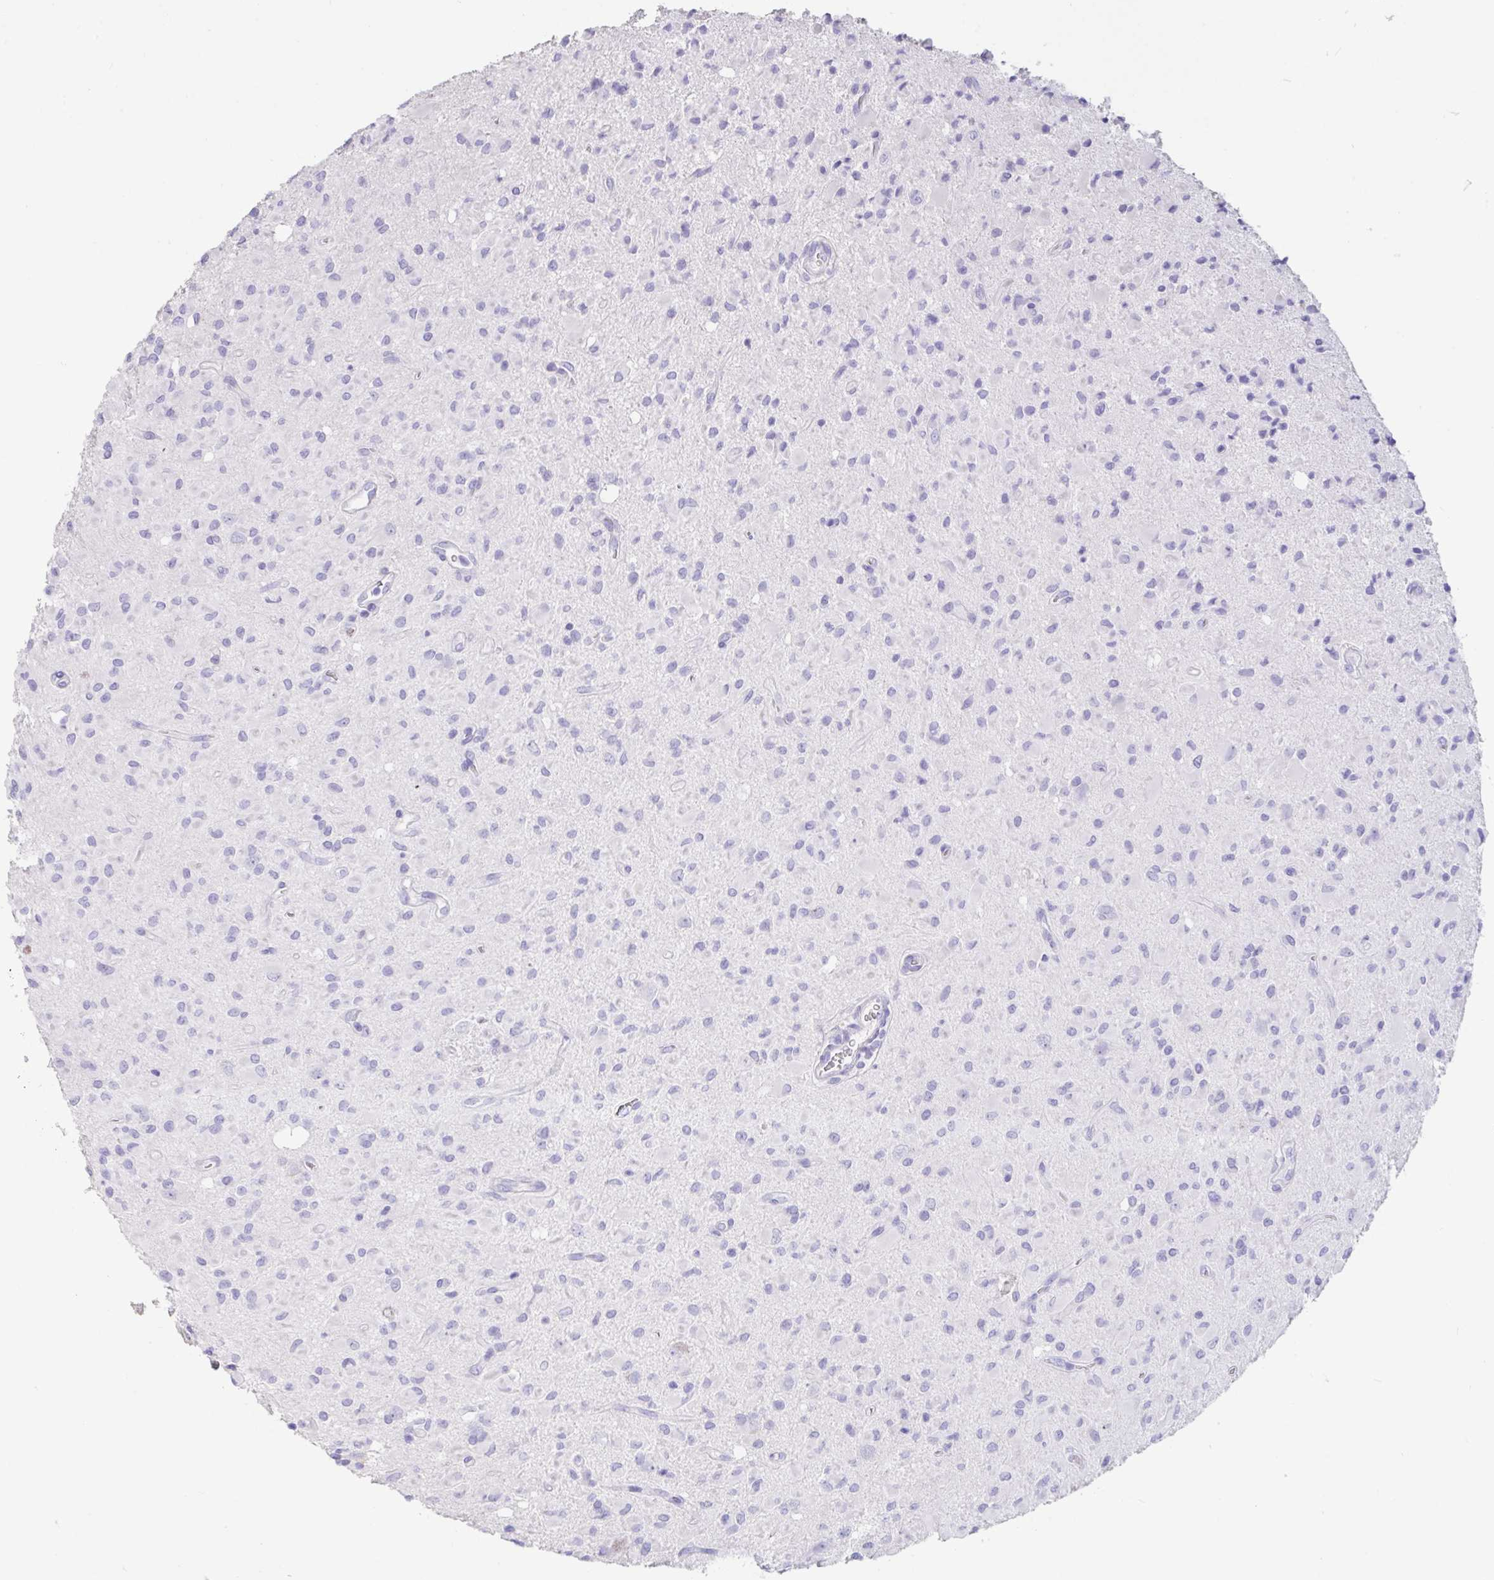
{"staining": {"intensity": "negative", "quantity": "none", "location": "none"}, "tissue": "glioma", "cell_type": "Tumor cells", "image_type": "cancer", "snomed": [{"axis": "morphology", "description": "Glioma, malignant, Low grade"}, {"axis": "topography", "description": "Brain"}], "caption": "A histopathology image of malignant glioma (low-grade) stained for a protein exhibits no brown staining in tumor cells.", "gene": "TNNC1", "patient": {"sex": "female", "age": 33}}